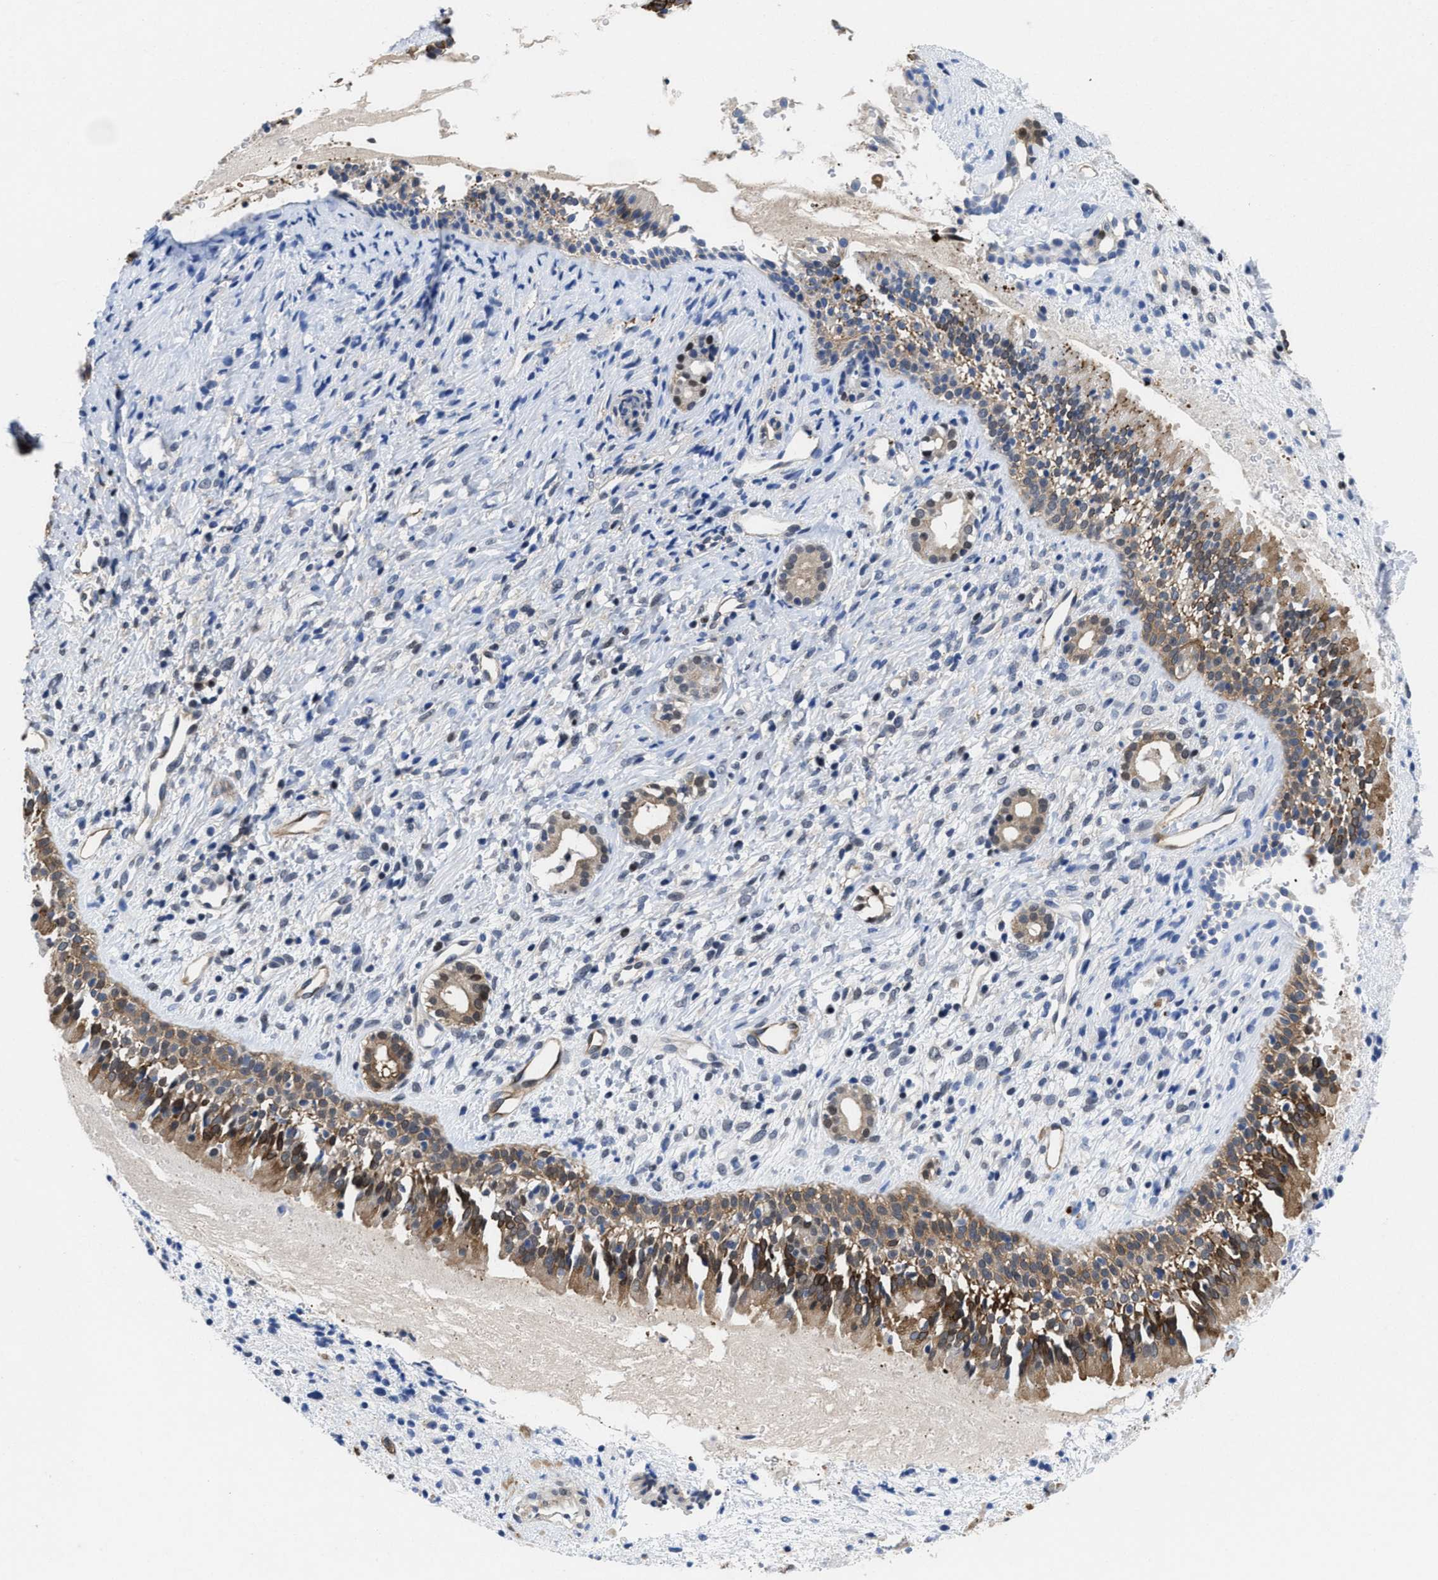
{"staining": {"intensity": "moderate", "quantity": ">75%", "location": "cytoplasmic/membranous"}, "tissue": "nasopharynx", "cell_type": "Respiratory epithelial cells", "image_type": "normal", "snomed": [{"axis": "morphology", "description": "Normal tissue, NOS"}, {"axis": "topography", "description": "Nasopharynx"}], "caption": "High-magnification brightfield microscopy of normal nasopharynx stained with DAB (brown) and counterstained with hematoxylin (blue). respiratory epithelial cells exhibit moderate cytoplasmic/membranous expression is seen in approximately>75% of cells.", "gene": "KIF12", "patient": {"sex": "male", "age": 22}}